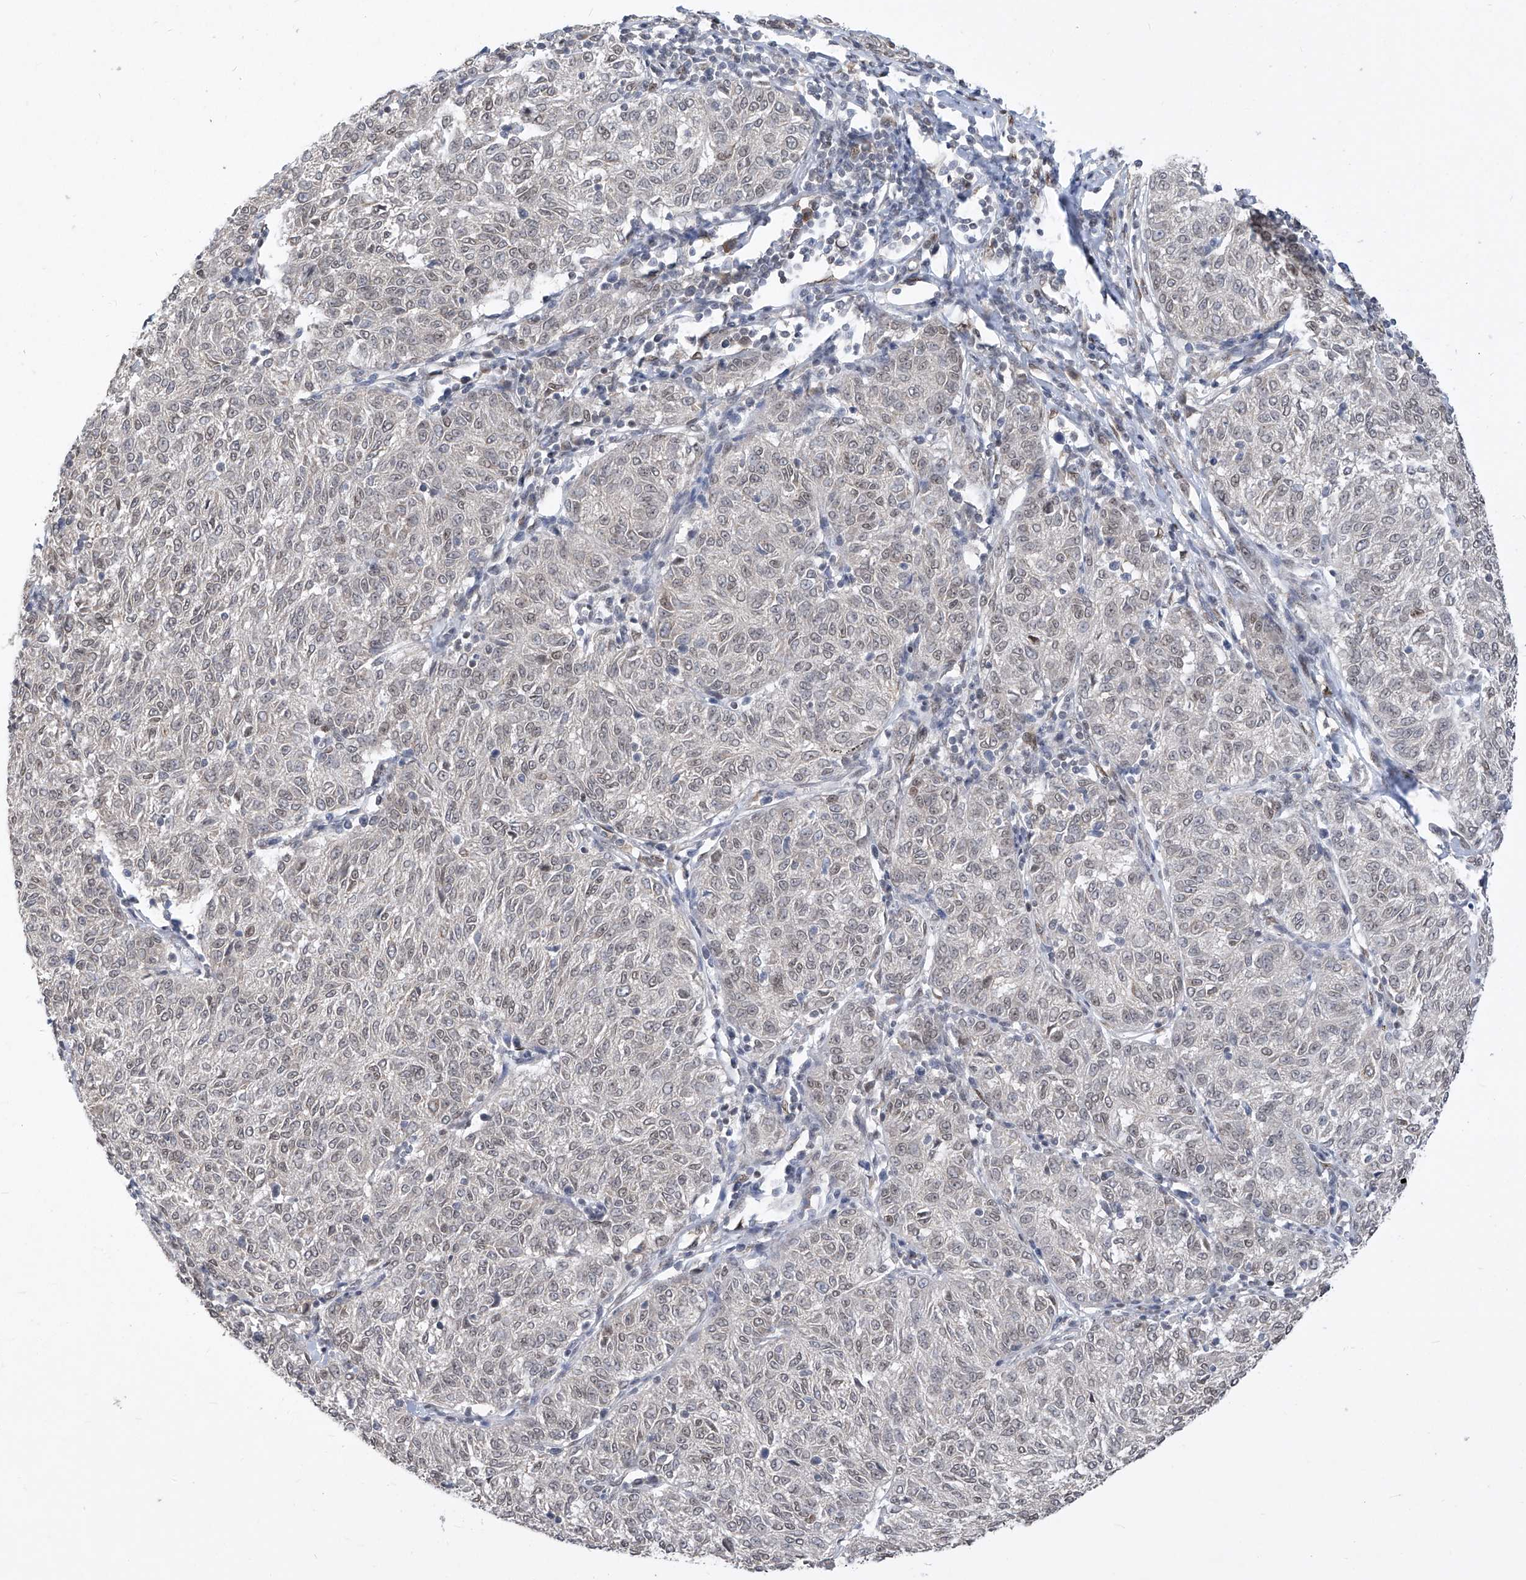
{"staining": {"intensity": "negative", "quantity": "none", "location": "none"}, "tissue": "melanoma", "cell_type": "Tumor cells", "image_type": "cancer", "snomed": [{"axis": "morphology", "description": "Malignant melanoma, NOS"}, {"axis": "topography", "description": "Skin"}], "caption": "This is a histopathology image of IHC staining of melanoma, which shows no expression in tumor cells. (DAB immunohistochemistry visualized using brightfield microscopy, high magnification).", "gene": "CETN2", "patient": {"sex": "female", "age": 72}}